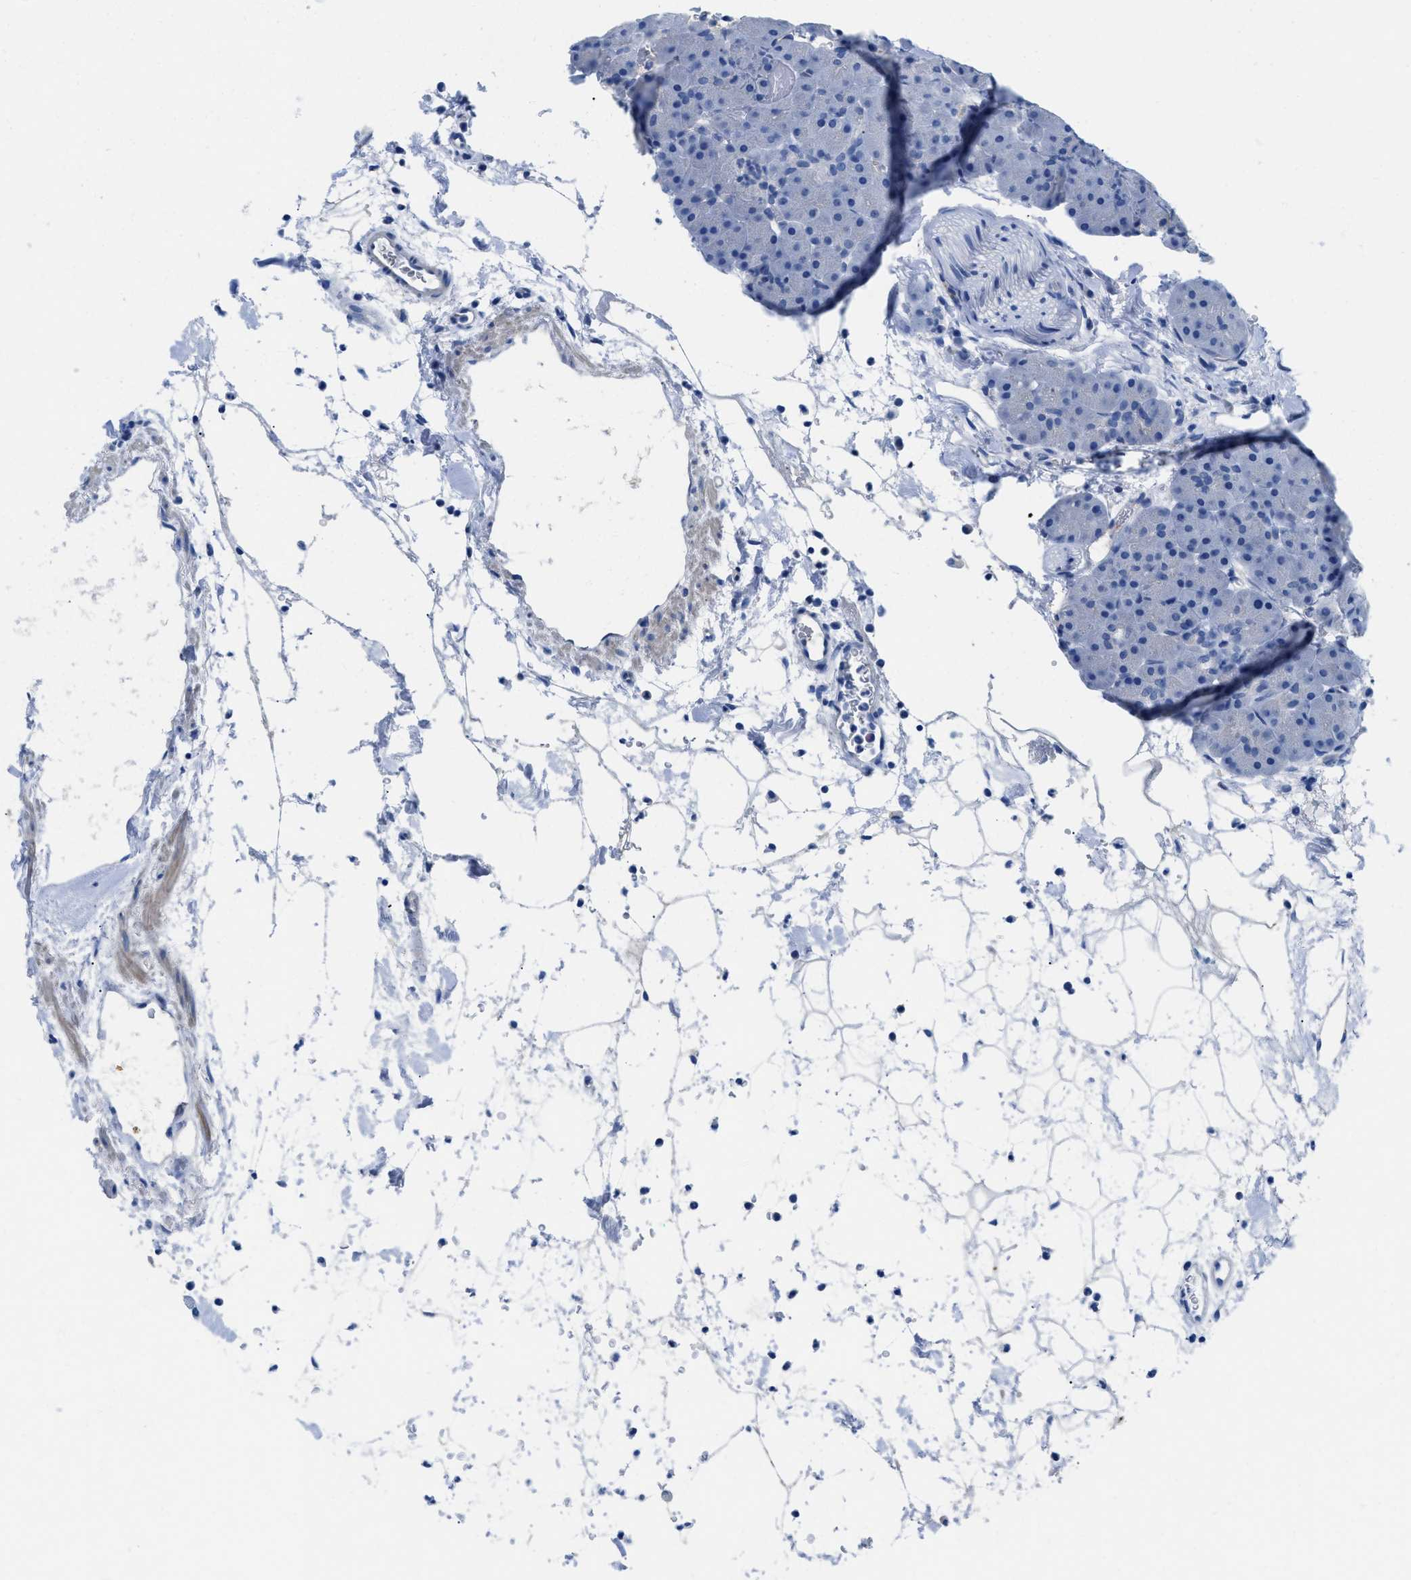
{"staining": {"intensity": "negative", "quantity": "none", "location": "none"}, "tissue": "pancreas", "cell_type": "Exocrine glandular cells", "image_type": "normal", "snomed": [{"axis": "morphology", "description": "Normal tissue, NOS"}, {"axis": "topography", "description": "Pancreas"}], "caption": "The histopathology image demonstrates no significant positivity in exocrine glandular cells of pancreas.", "gene": "SLC10A6", "patient": {"sex": "male", "age": 66}}